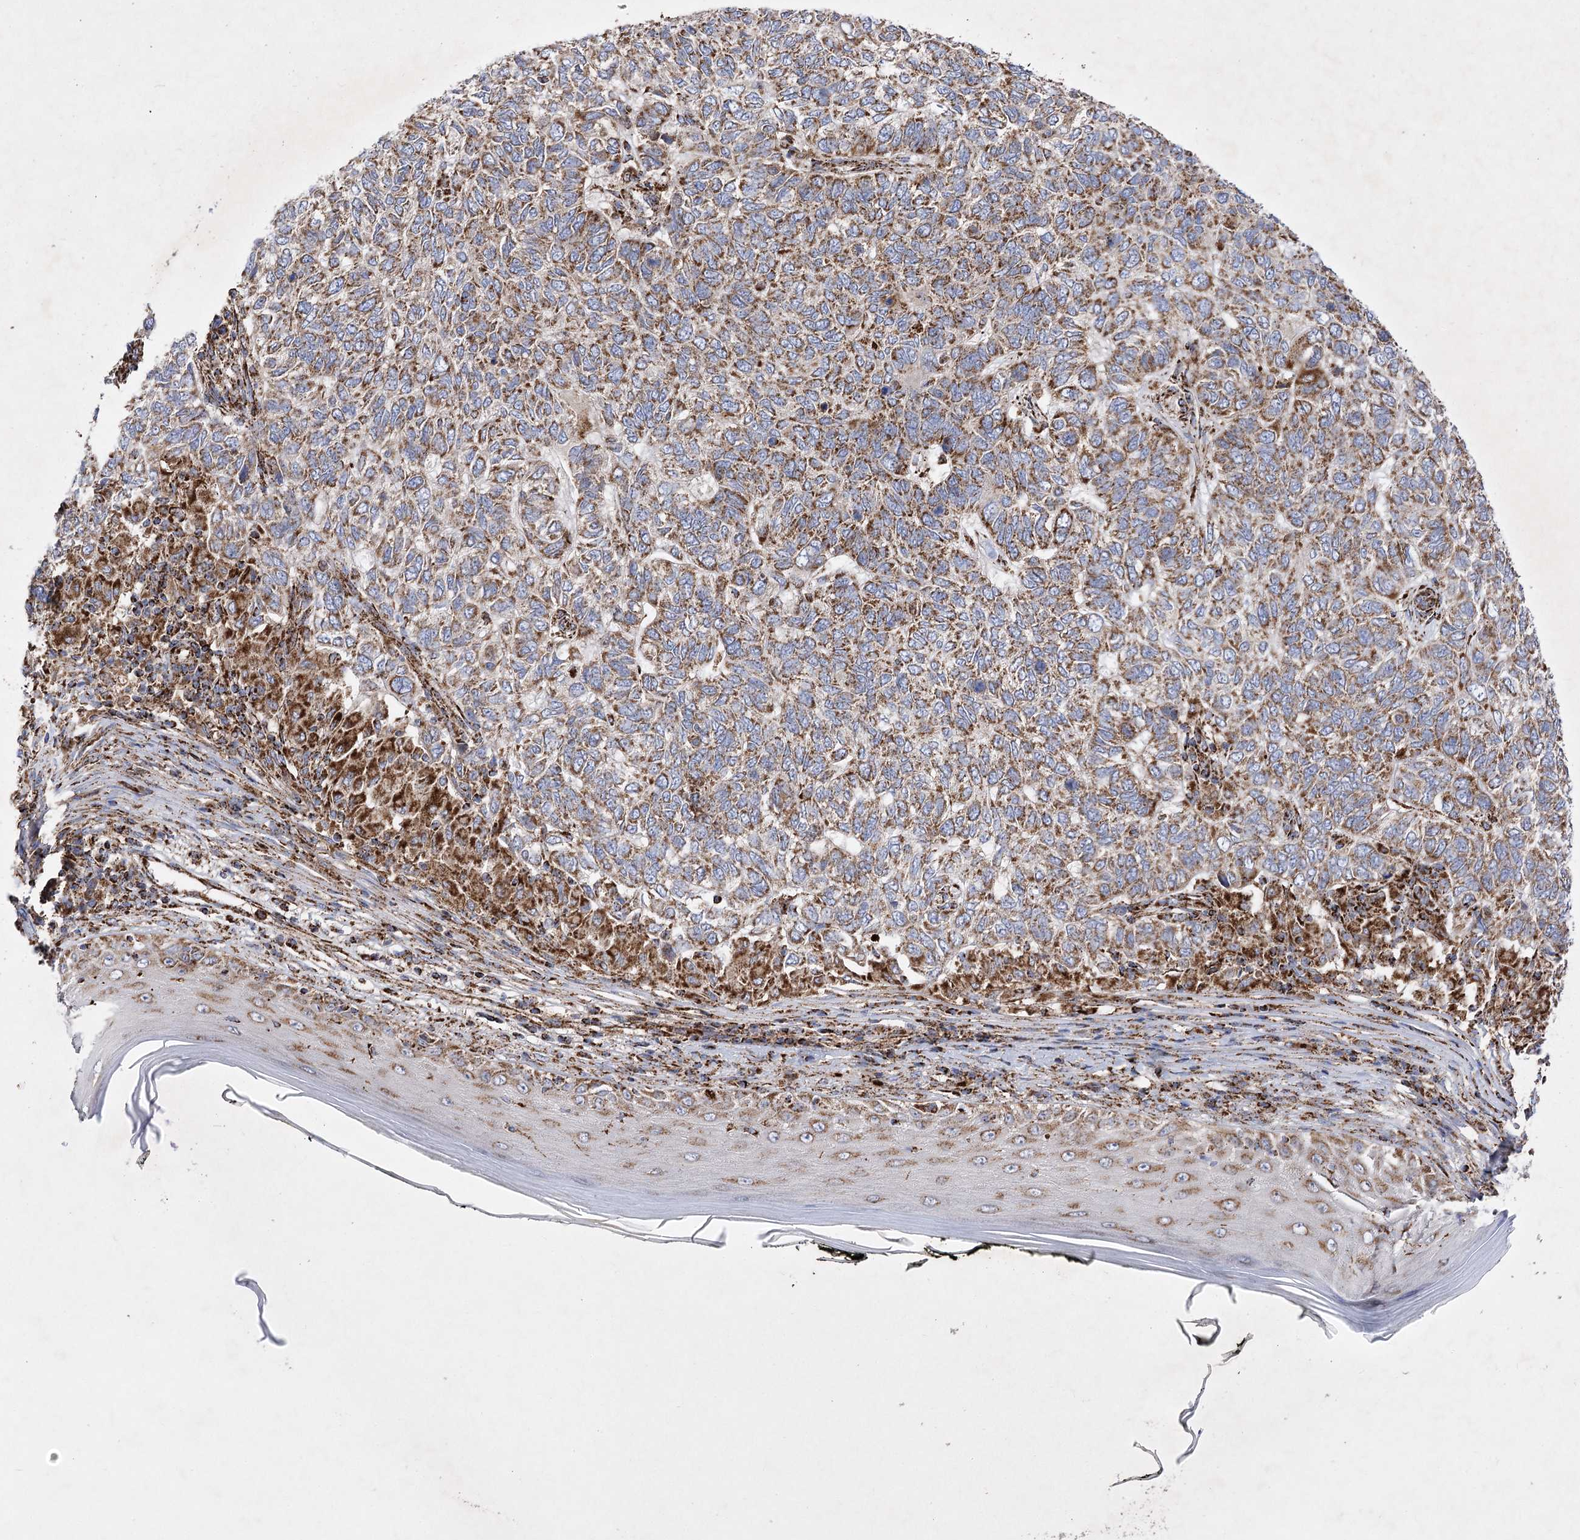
{"staining": {"intensity": "strong", "quantity": ">75%", "location": "cytoplasmic/membranous"}, "tissue": "skin cancer", "cell_type": "Tumor cells", "image_type": "cancer", "snomed": [{"axis": "morphology", "description": "Basal cell carcinoma"}, {"axis": "topography", "description": "Skin"}], "caption": "Immunohistochemistry micrograph of human skin cancer (basal cell carcinoma) stained for a protein (brown), which displays high levels of strong cytoplasmic/membranous expression in approximately >75% of tumor cells.", "gene": "ASNSD1", "patient": {"sex": "female", "age": 65}}